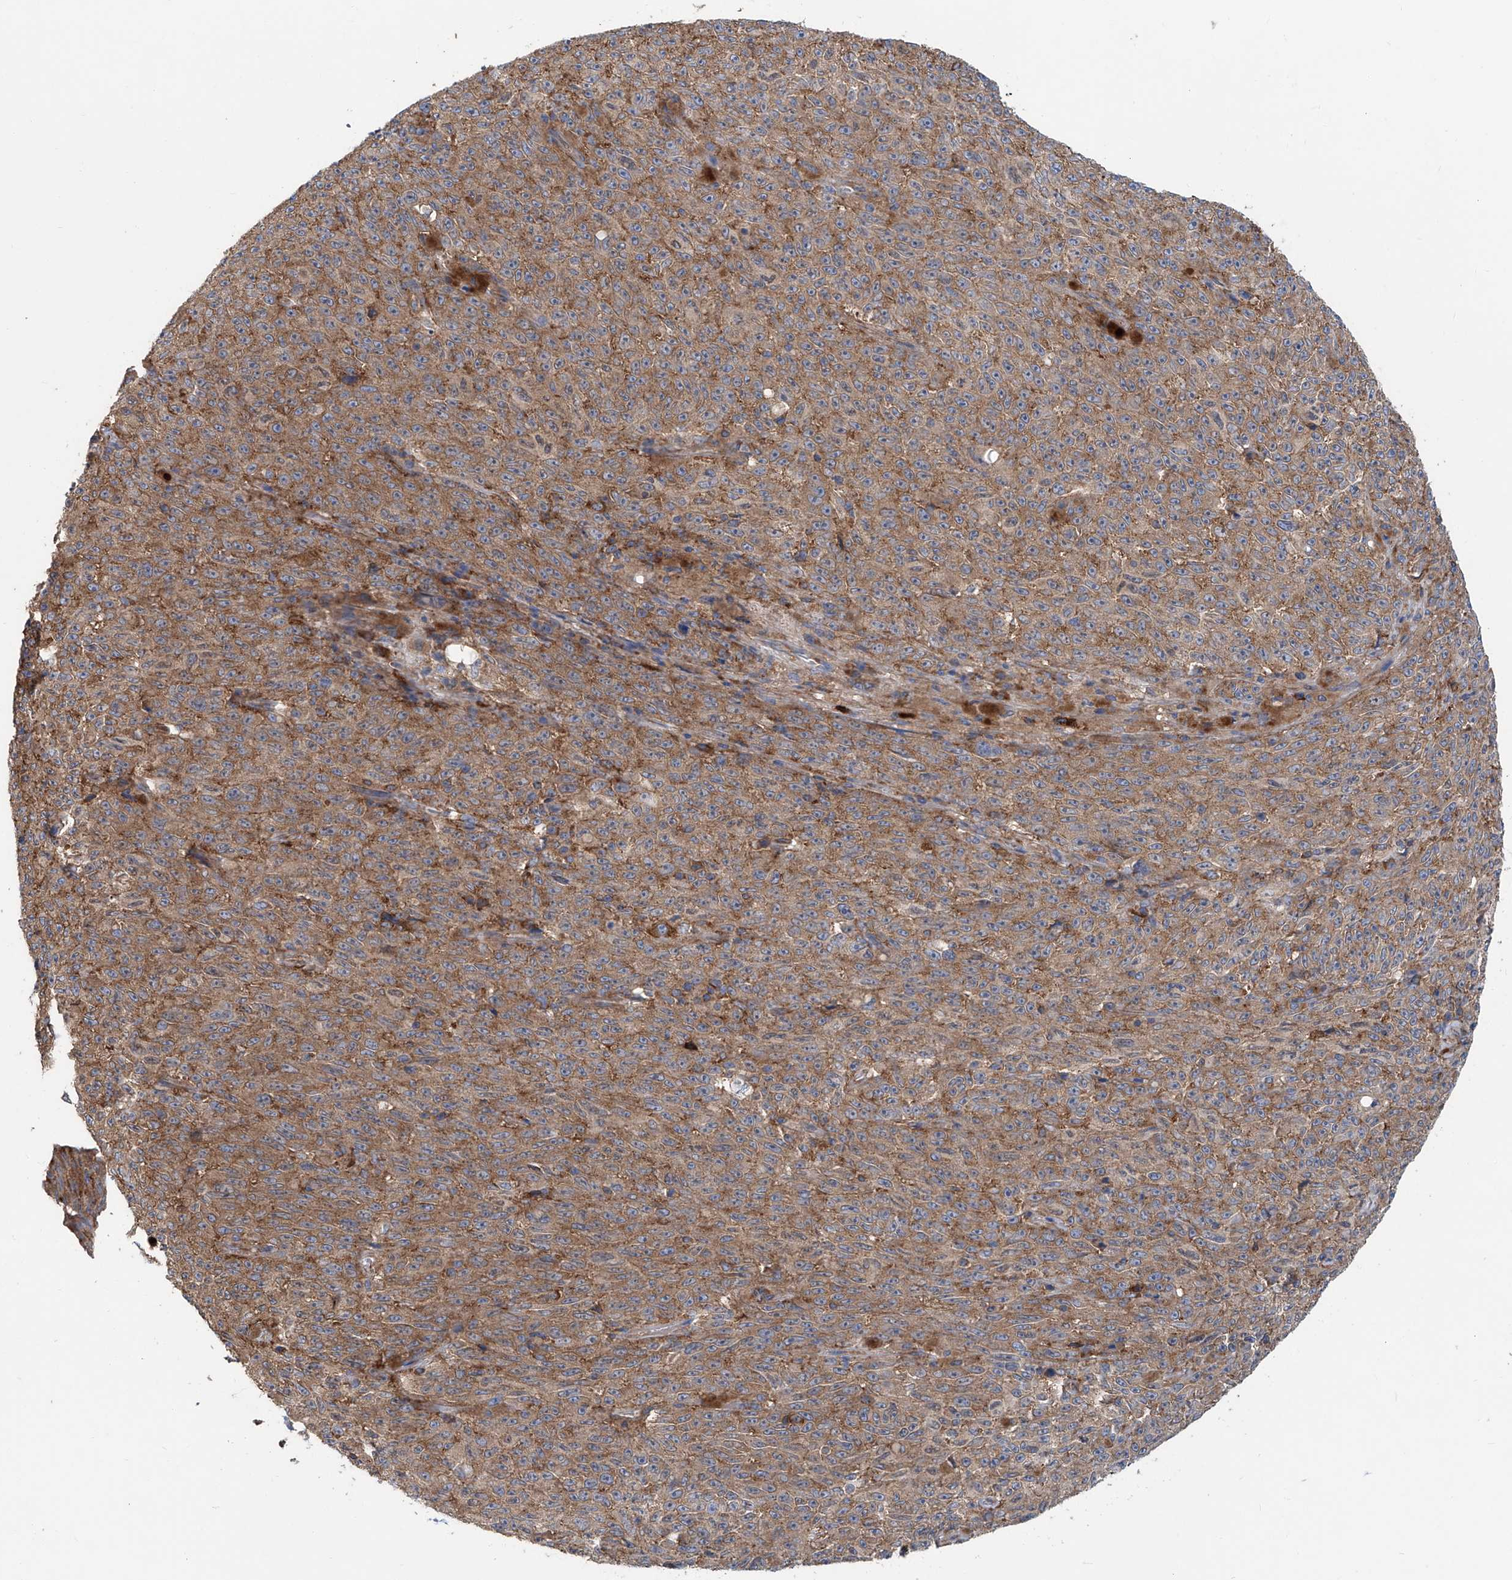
{"staining": {"intensity": "moderate", "quantity": ">75%", "location": "cytoplasmic/membranous"}, "tissue": "melanoma", "cell_type": "Tumor cells", "image_type": "cancer", "snomed": [{"axis": "morphology", "description": "Malignant melanoma, NOS"}, {"axis": "topography", "description": "Skin"}], "caption": "Human malignant melanoma stained with a protein marker exhibits moderate staining in tumor cells.", "gene": "SENP2", "patient": {"sex": "female", "age": 82}}